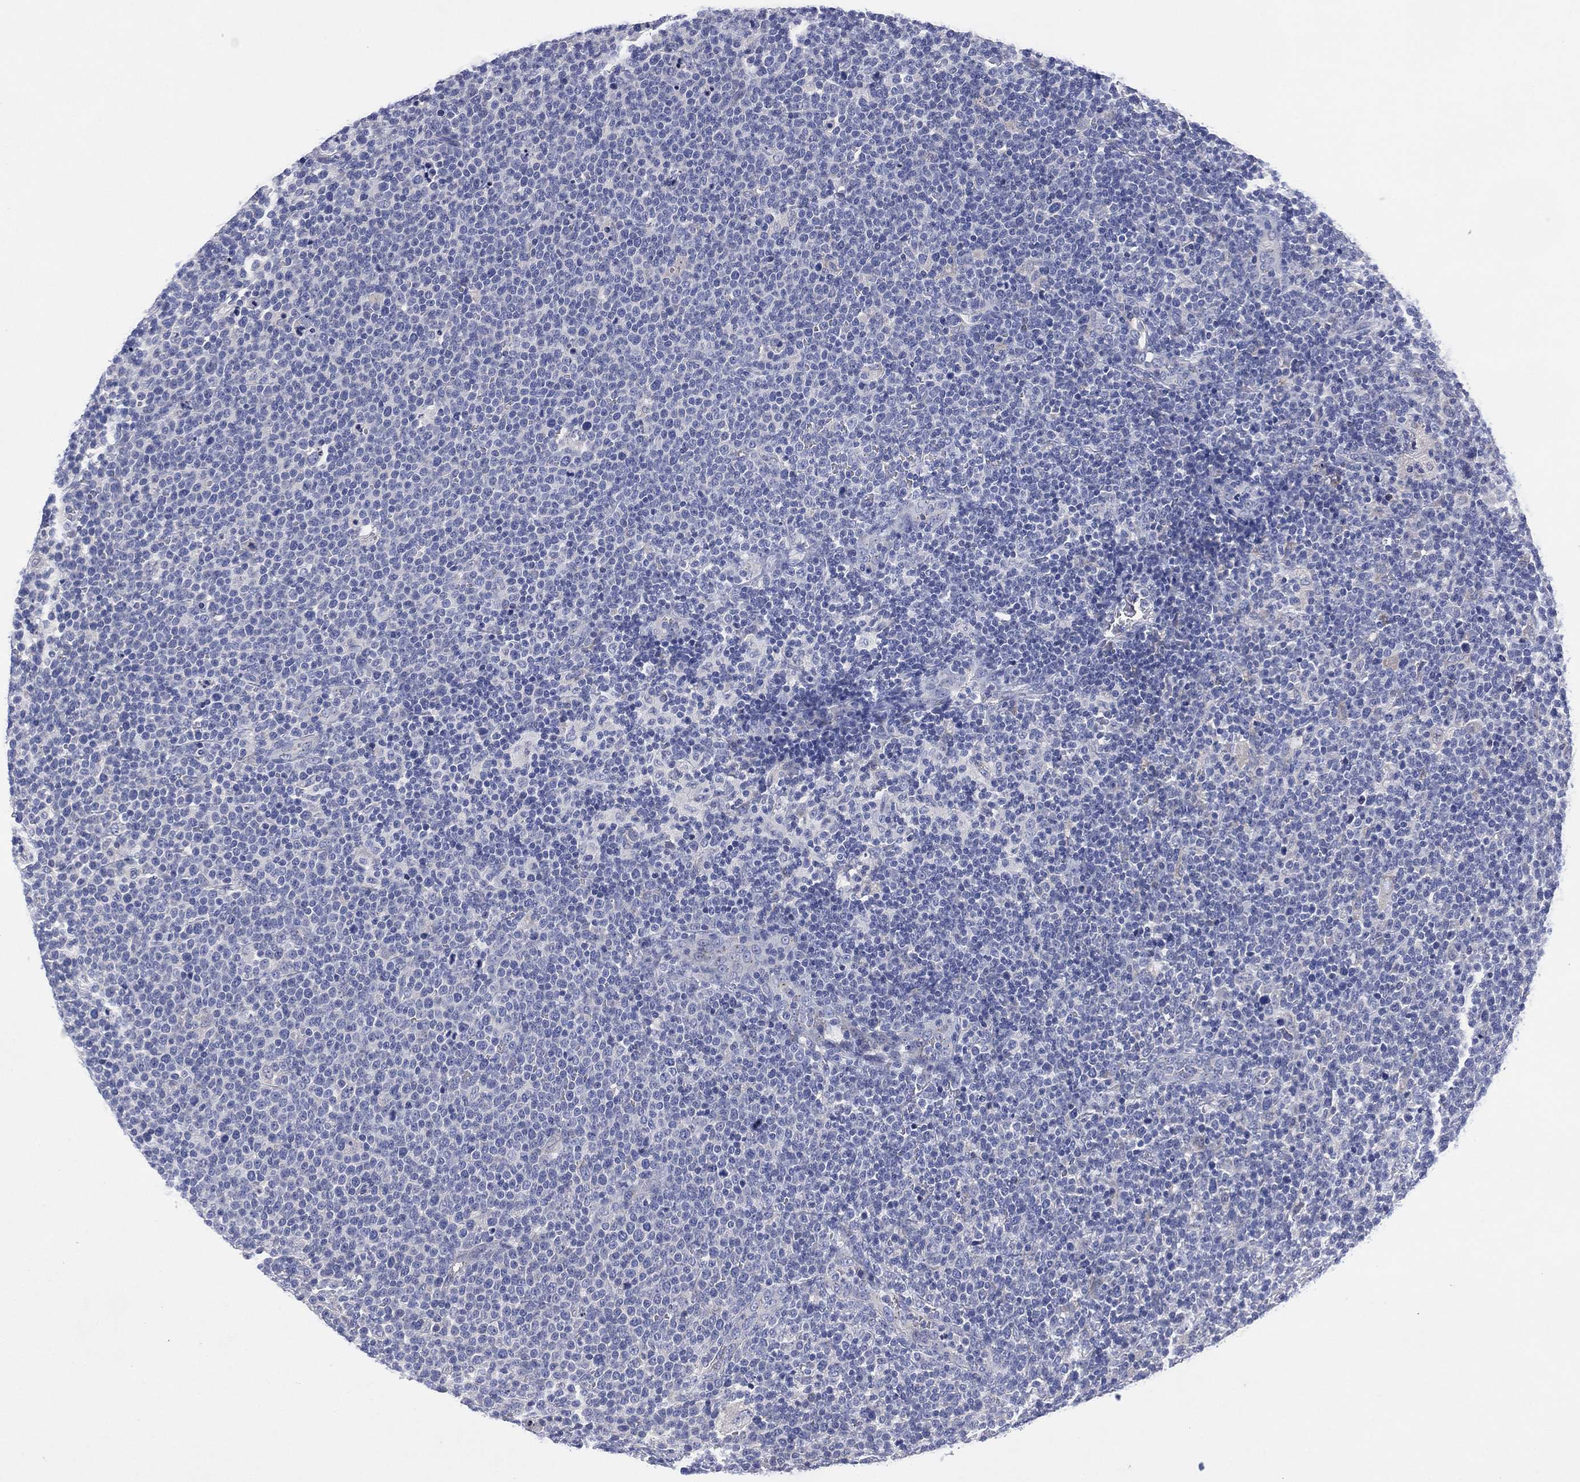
{"staining": {"intensity": "negative", "quantity": "none", "location": "none"}, "tissue": "lymphoma", "cell_type": "Tumor cells", "image_type": "cancer", "snomed": [{"axis": "morphology", "description": "Malignant lymphoma, non-Hodgkin's type, High grade"}, {"axis": "topography", "description": "Lymph node"}], "caption": "IHC image of lymphoma stained for a protein (brown), which displays no positivity in tumor cells. (DAB (3,3'-diaminobenzidine) immunohistochemistry, high magnification).", "gene": "CHRNA3", "patient": {"sex": "male", "age": 61}}